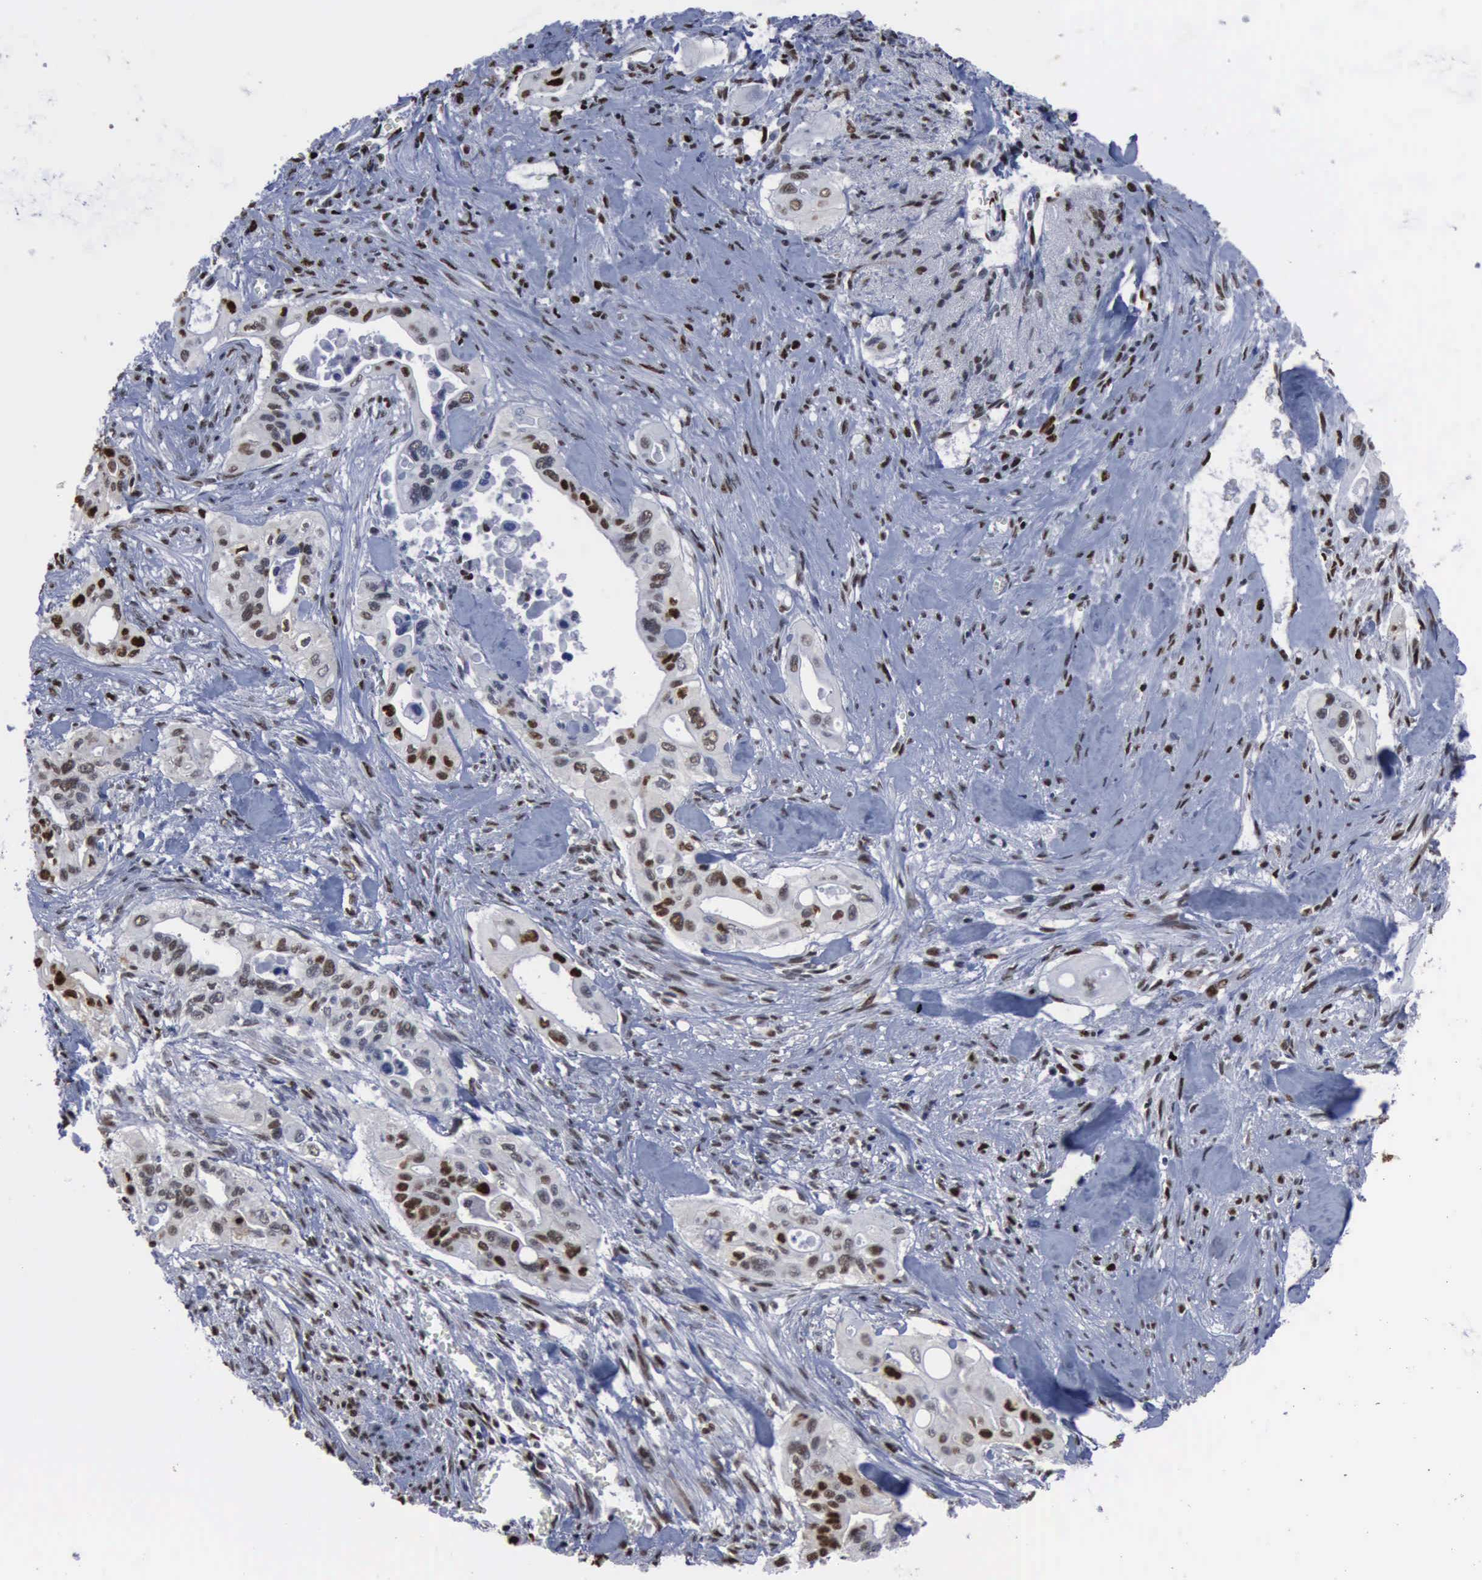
{"staining": {"intensity": "moderate", "quantity": "25%-75%", "location": "nuclear"}, "tissue": "pancreatic cancer", "cell_type": "Tumor cells", "image_type": "cancer", "snomed": [{"axis": "morphology", "description": "Adenocarcinoma, NOS"}, {"axis": "topography", "description": "Pancreas"}], "caption": "Pancreatic cancer (adenocarcinoma) stained with DAB IHC demonstrates medium levels of moderate nuclear expression in about 25%-75% of tumor cells. (IHC, brightfield microscopy, high magnification).", "gene": "PCNA", "patient": {"sex": "male", "age": 77}}